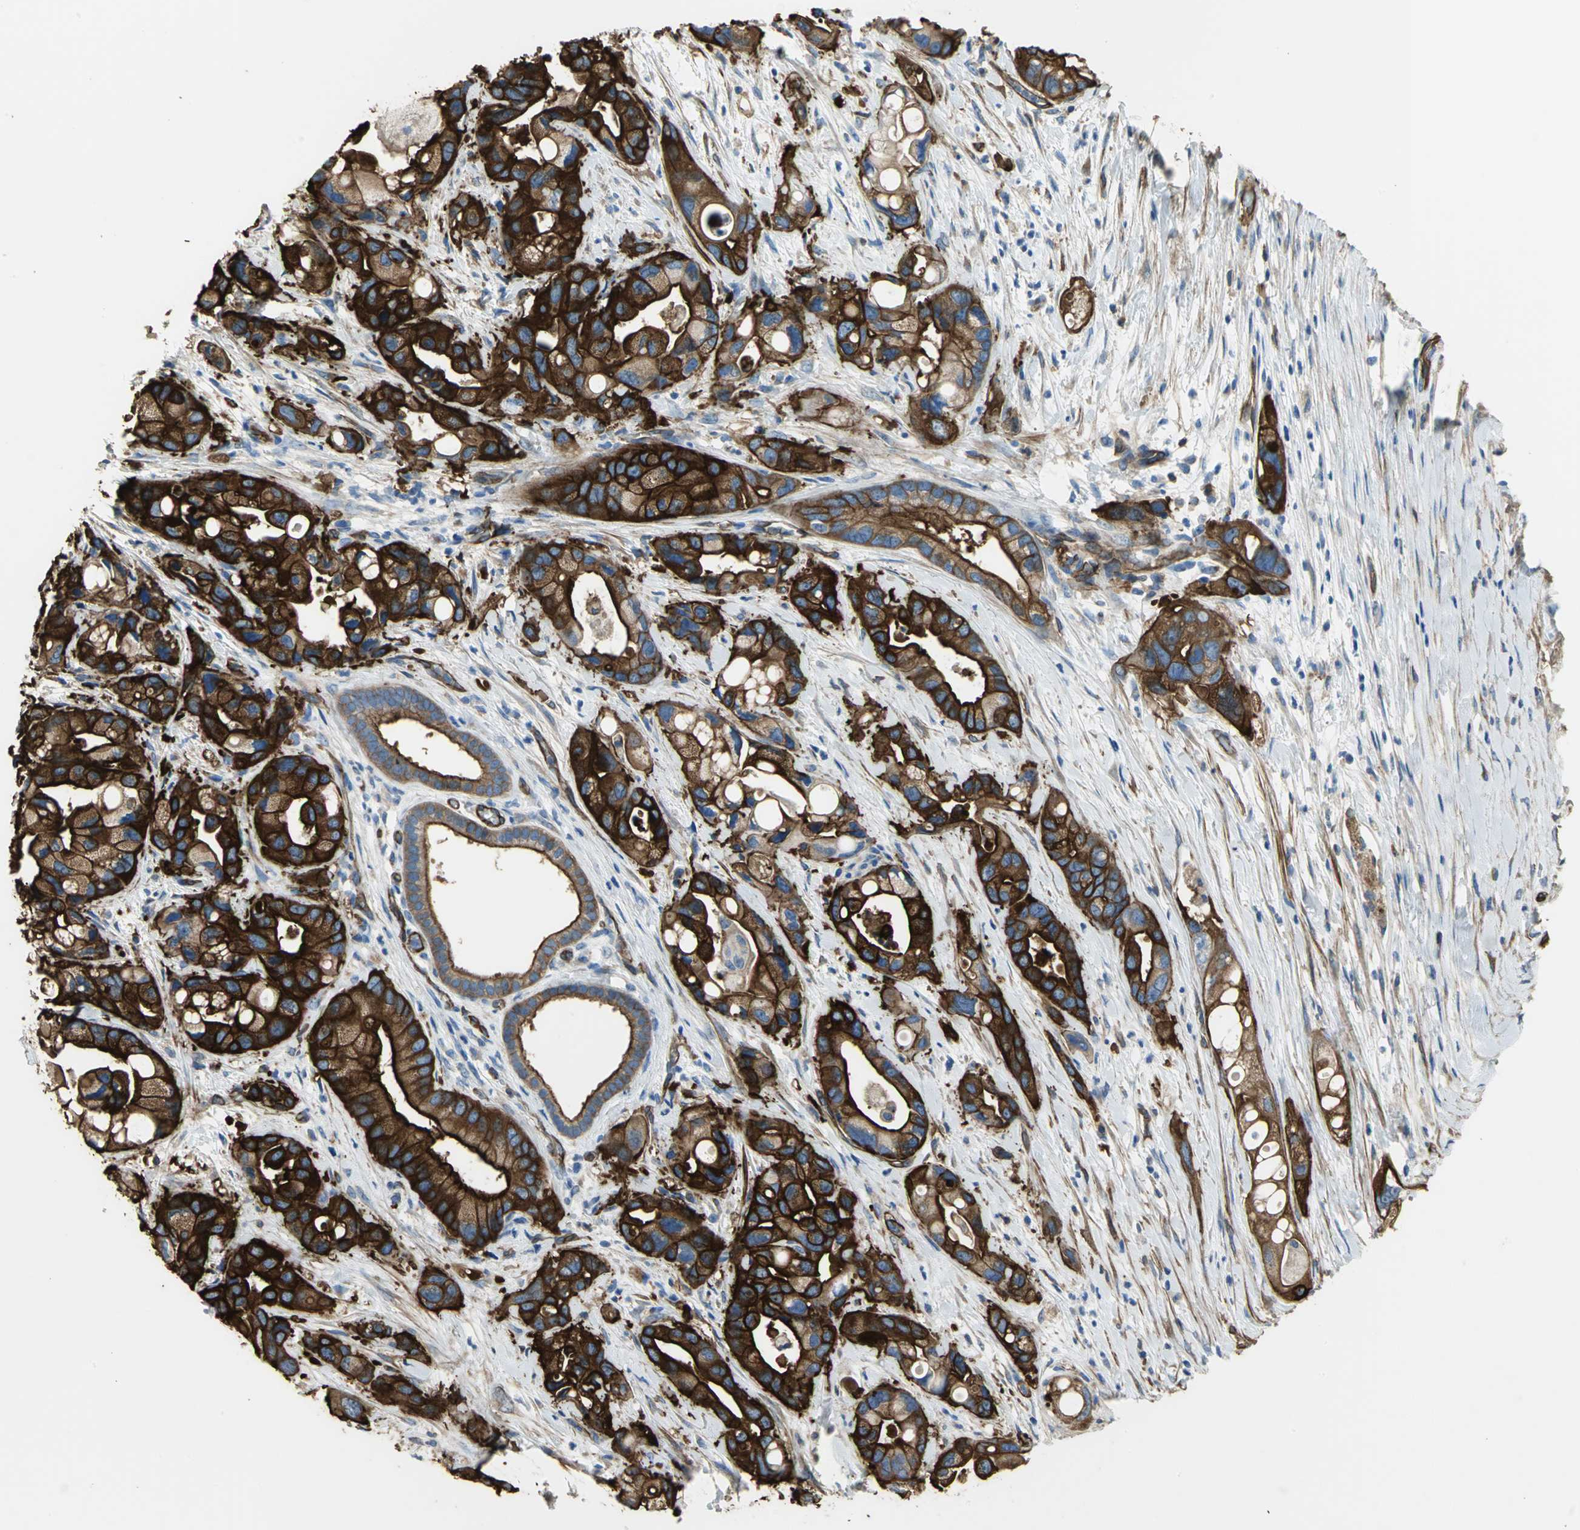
{"staining": {"intensity": "strong", "quantity": ">75%", "location": "cytoplasmic/membranous"}, "tissue": "pancreatic cancer", "cell_type": "Tumor cells", "image_type": "cancer", "snomed": [{"axis": "morphology", "description": "Adenocarcinoma, NOS"}, {"axis": "topography", "description": "Pancreas"}], "caption": "Protein staining exhibits strong cytoplasmic/membranous positivity in about >75% of tumor cells in pancreatic cancer (adenocarcinoma). The protein of interest is stained brown, and the nuclei are stained in blue (DAB IHC with brightfield microscopy, high magnification).", "gene": "FLNB", "patient": {"sex": "female", "age": 77}}